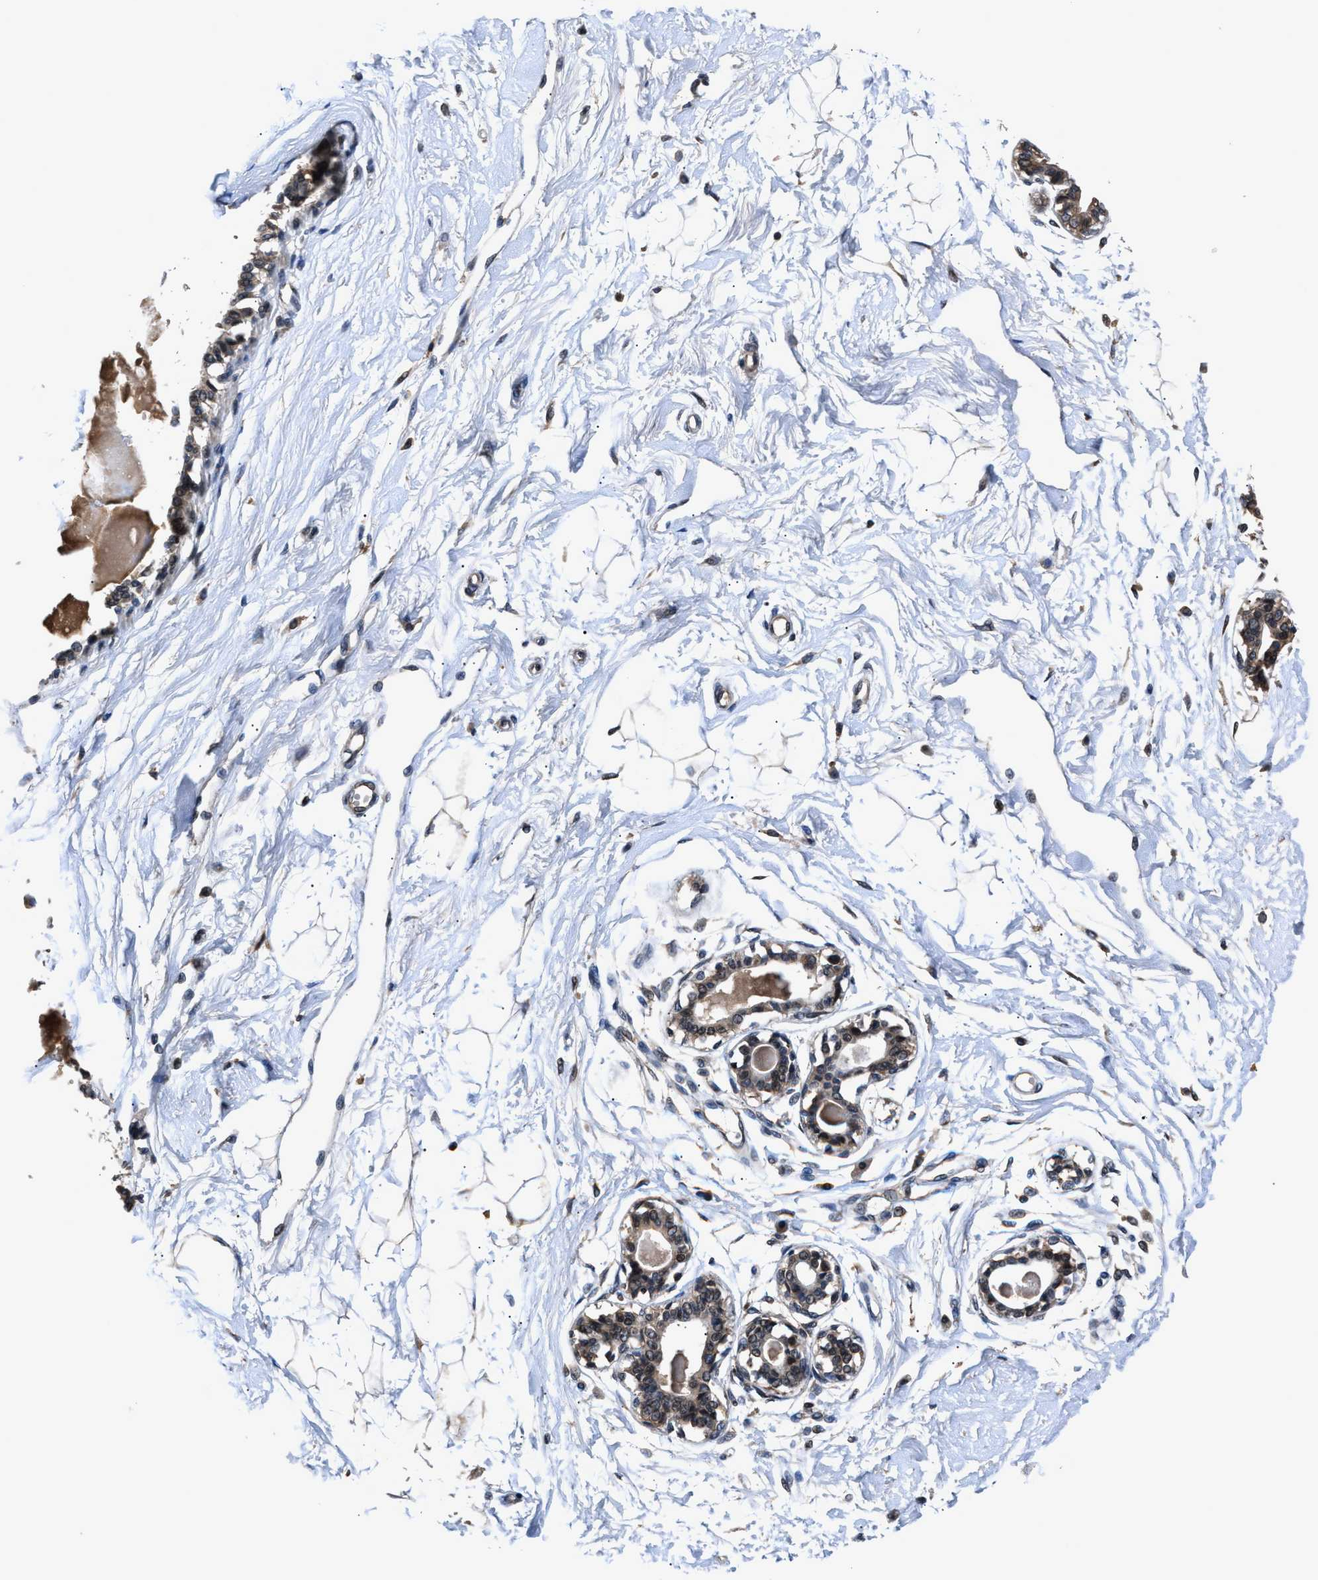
{"staining": {"intensity": "moderate", "quantity": ">75%", "location": "cytoplasmic/membranous"}, "tissue": "breast", "cell_type": "Adipocytes", "image_type": "normal", "snomed": [{"axis": "morphology", "description": "Normal tissue, NOS"}, {"axis": "topography", "description": "Breast"}], "caption": "Moderate cytoplasmic/membranous staining is identified in about >75% of adipocytes in normal breast. (IHC, brightfield microscopy, high magnification).", "gene": "TNRC18", "patient": {"sex": "female", "age": 45}}